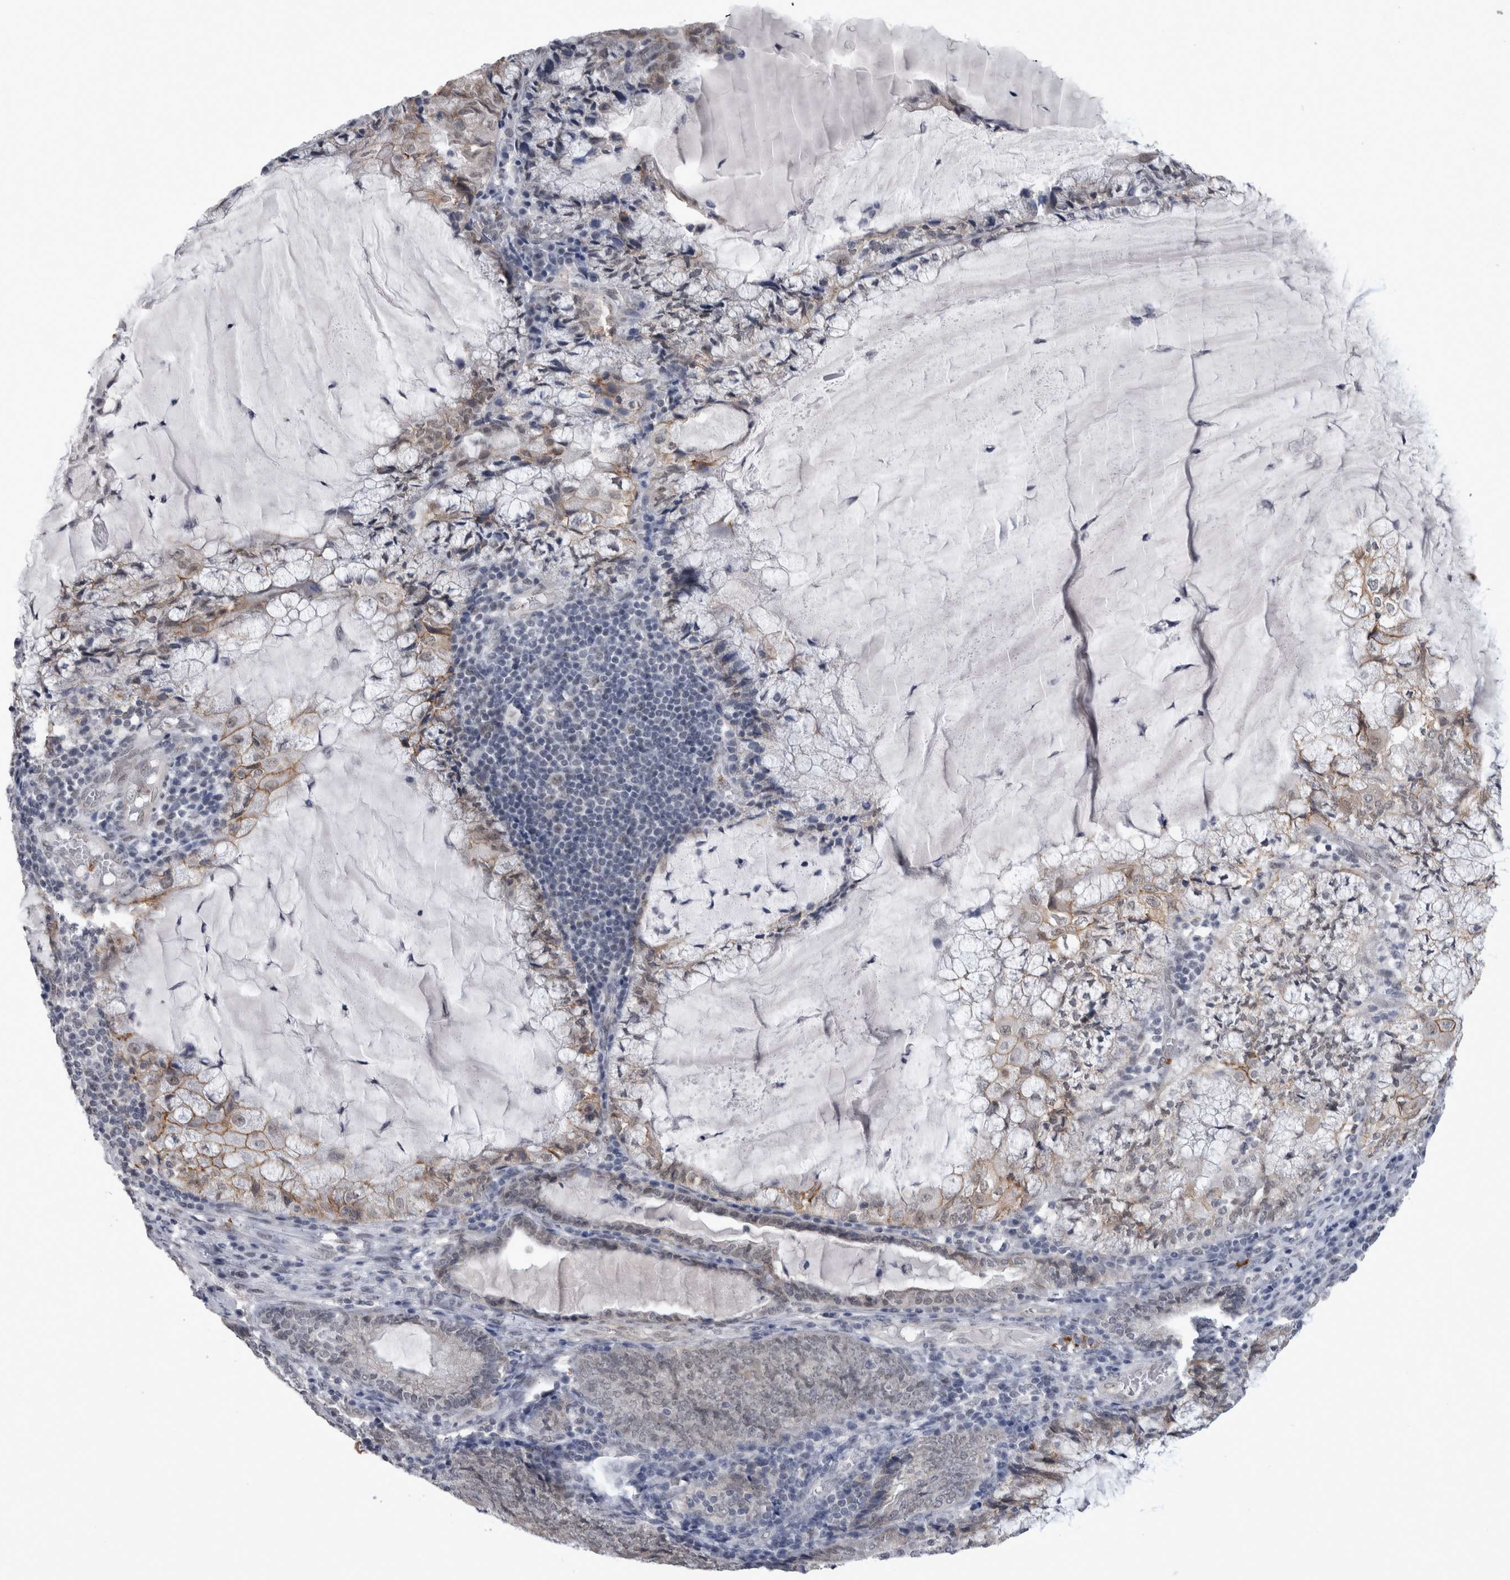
{"staining": {"intensity": "moderate", "quantity": "<25%", "location": "cytoplasmic/membranous"}, "tissue": "endometrial cancer", "cell_type": "Tumor cells", "image_type": "cancer", "snomed": [{"axis": "morphology", "description": "Adenocarcinoma, NOS"}, {"axis": "topography", "description": "Endometrium"}], "caption": "IHC micrograph of human adenocarcinoma (endometrial) stained for a protein (brown), which displays low levels of moderate cytoplasmic/membranous staining in approximately <25% of tumor cells.", "gene": "PEBP4", "patient": {"sex": "female", "age": 81}}